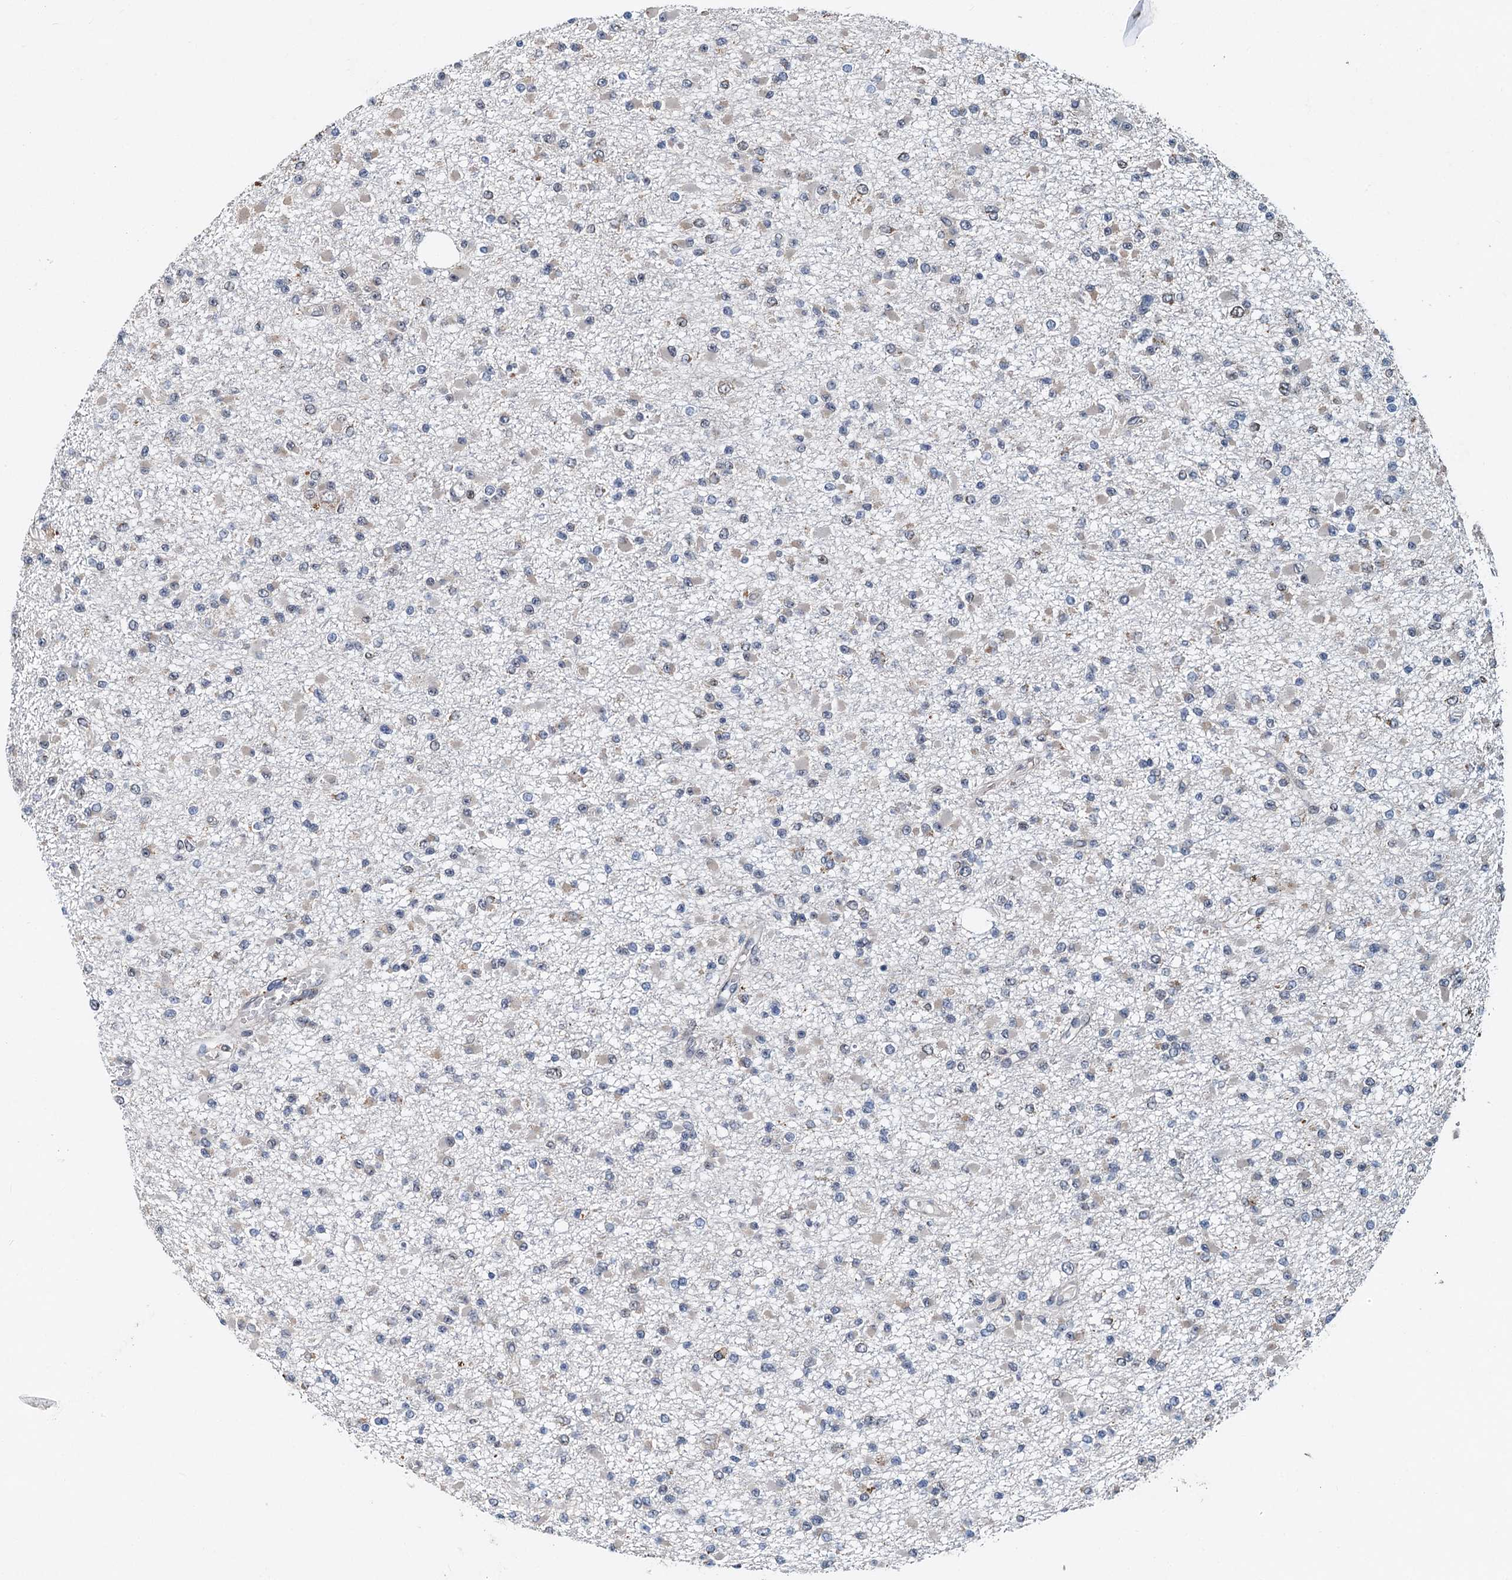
{"staining": {"intensity": "negative", "quantity": "none", "location": "none"}, "tissue": "glioma", "cell_type": "Tumor cells", "image_type": "cancer", "snomed": [{"axis": "morphology", "description": "Glioma, malignant, Low grade"}, {"axis": "topography", "description": "Brain"}], "caption": "The photomicrograph shows no significant expression in tumor cells of malignant low-grade glioma.", "gene": "DNAJC21", "patient": {"sex": "female", "age": 22}}